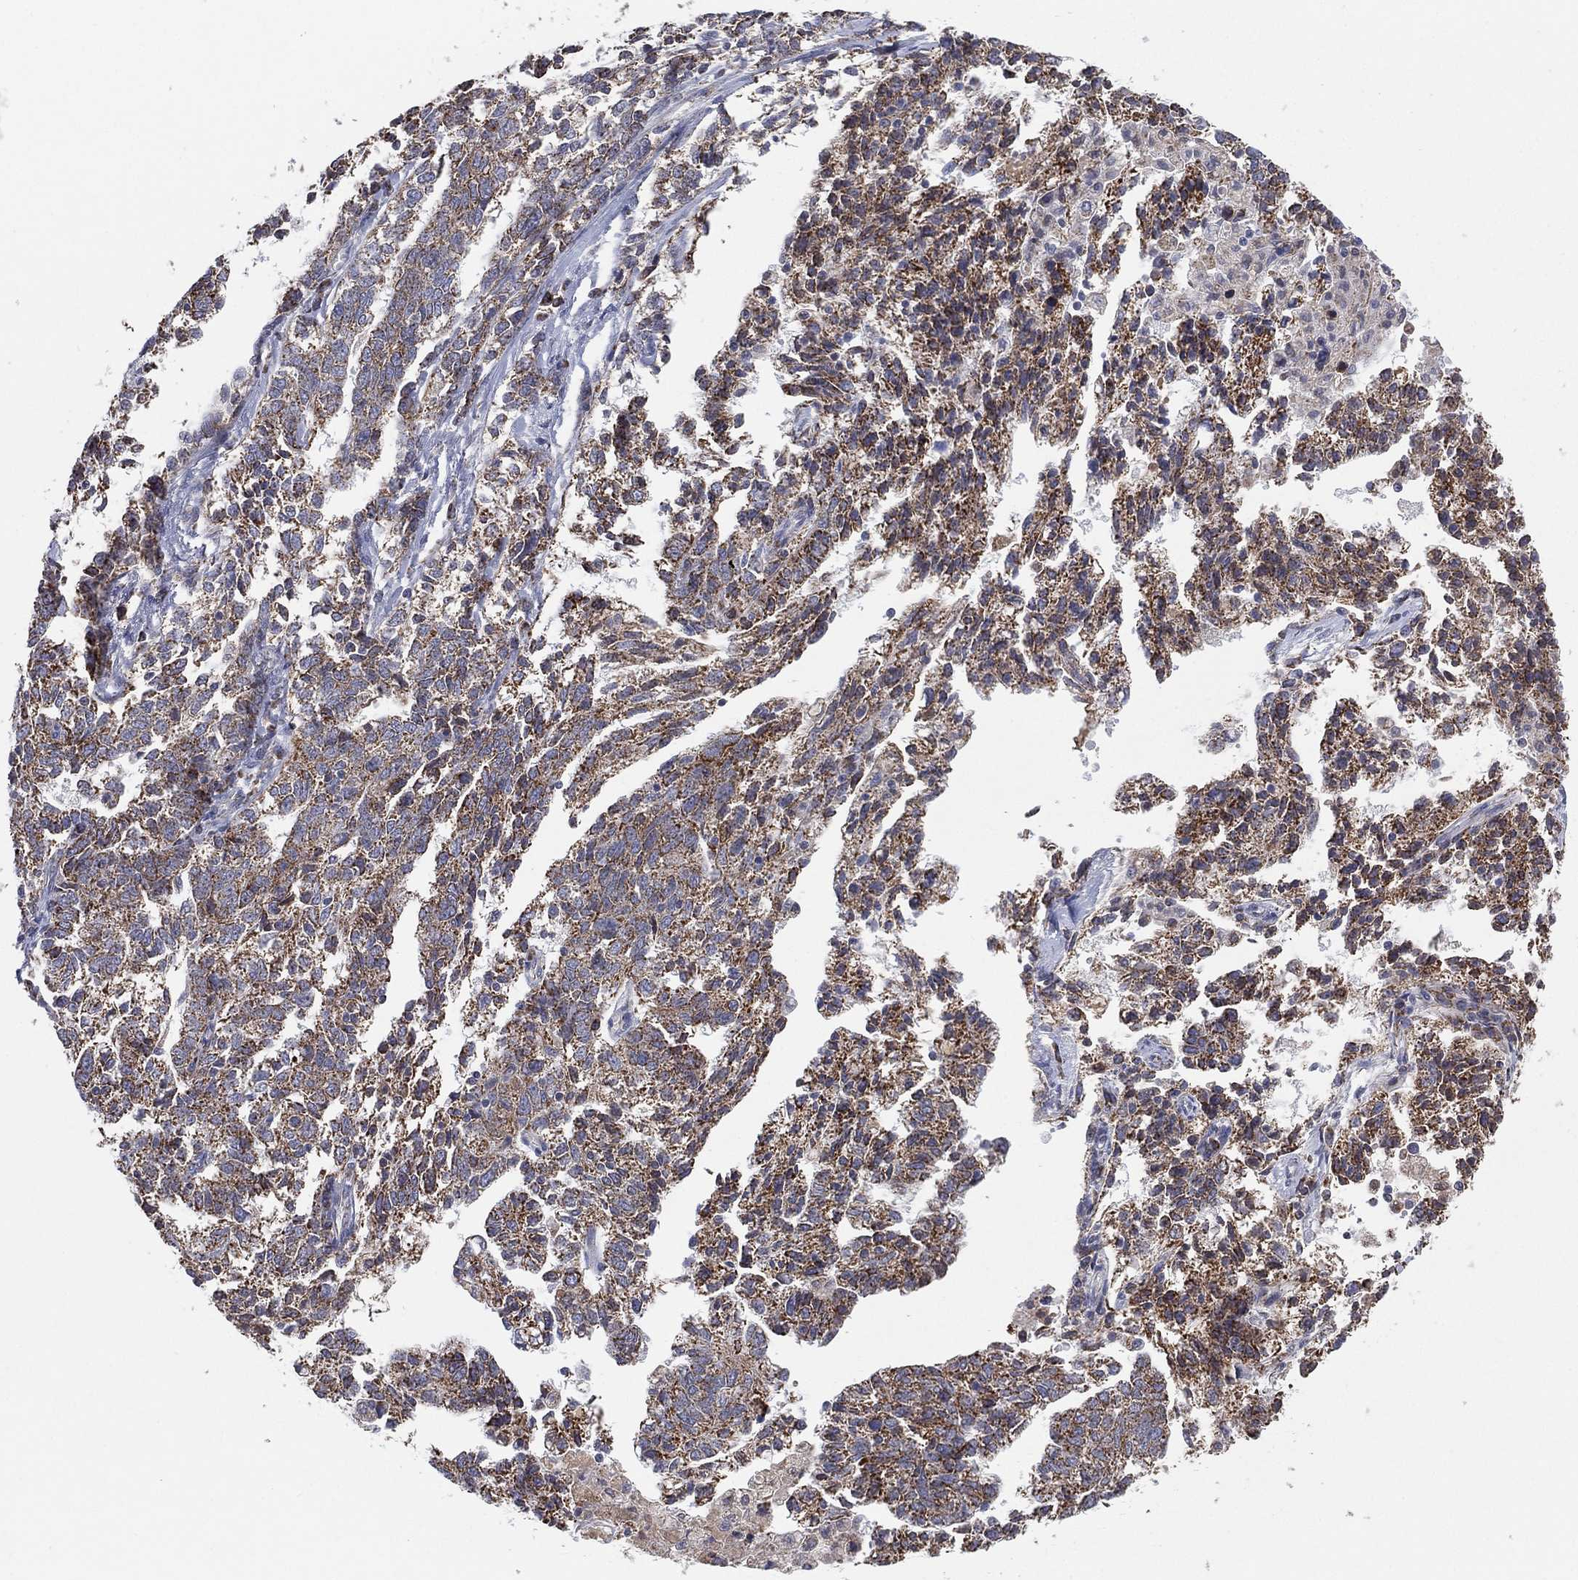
{"staining": {"intensity": "moderate", "quantity": ">75%", "location": "cytoplasmic/membranous"}, "tissue": "ovarian cancer", "cell_type": "Tumor cells", "image_type": "cancer", "snomed": [{"axis": "morphology", "description": "Cystadenocarcinoma, serous, NOS"}, {"axis": "topography", "description": "Ovary"}], "caption": "The micrograph reveals a brown stain indicating the presence of a protein in the cytoplasmic/membranous of tumor cells in ovarian serous cystadenocarcinoma.", "gene": "PSMG4", "patient": {"sex": "female", "age": 71}}